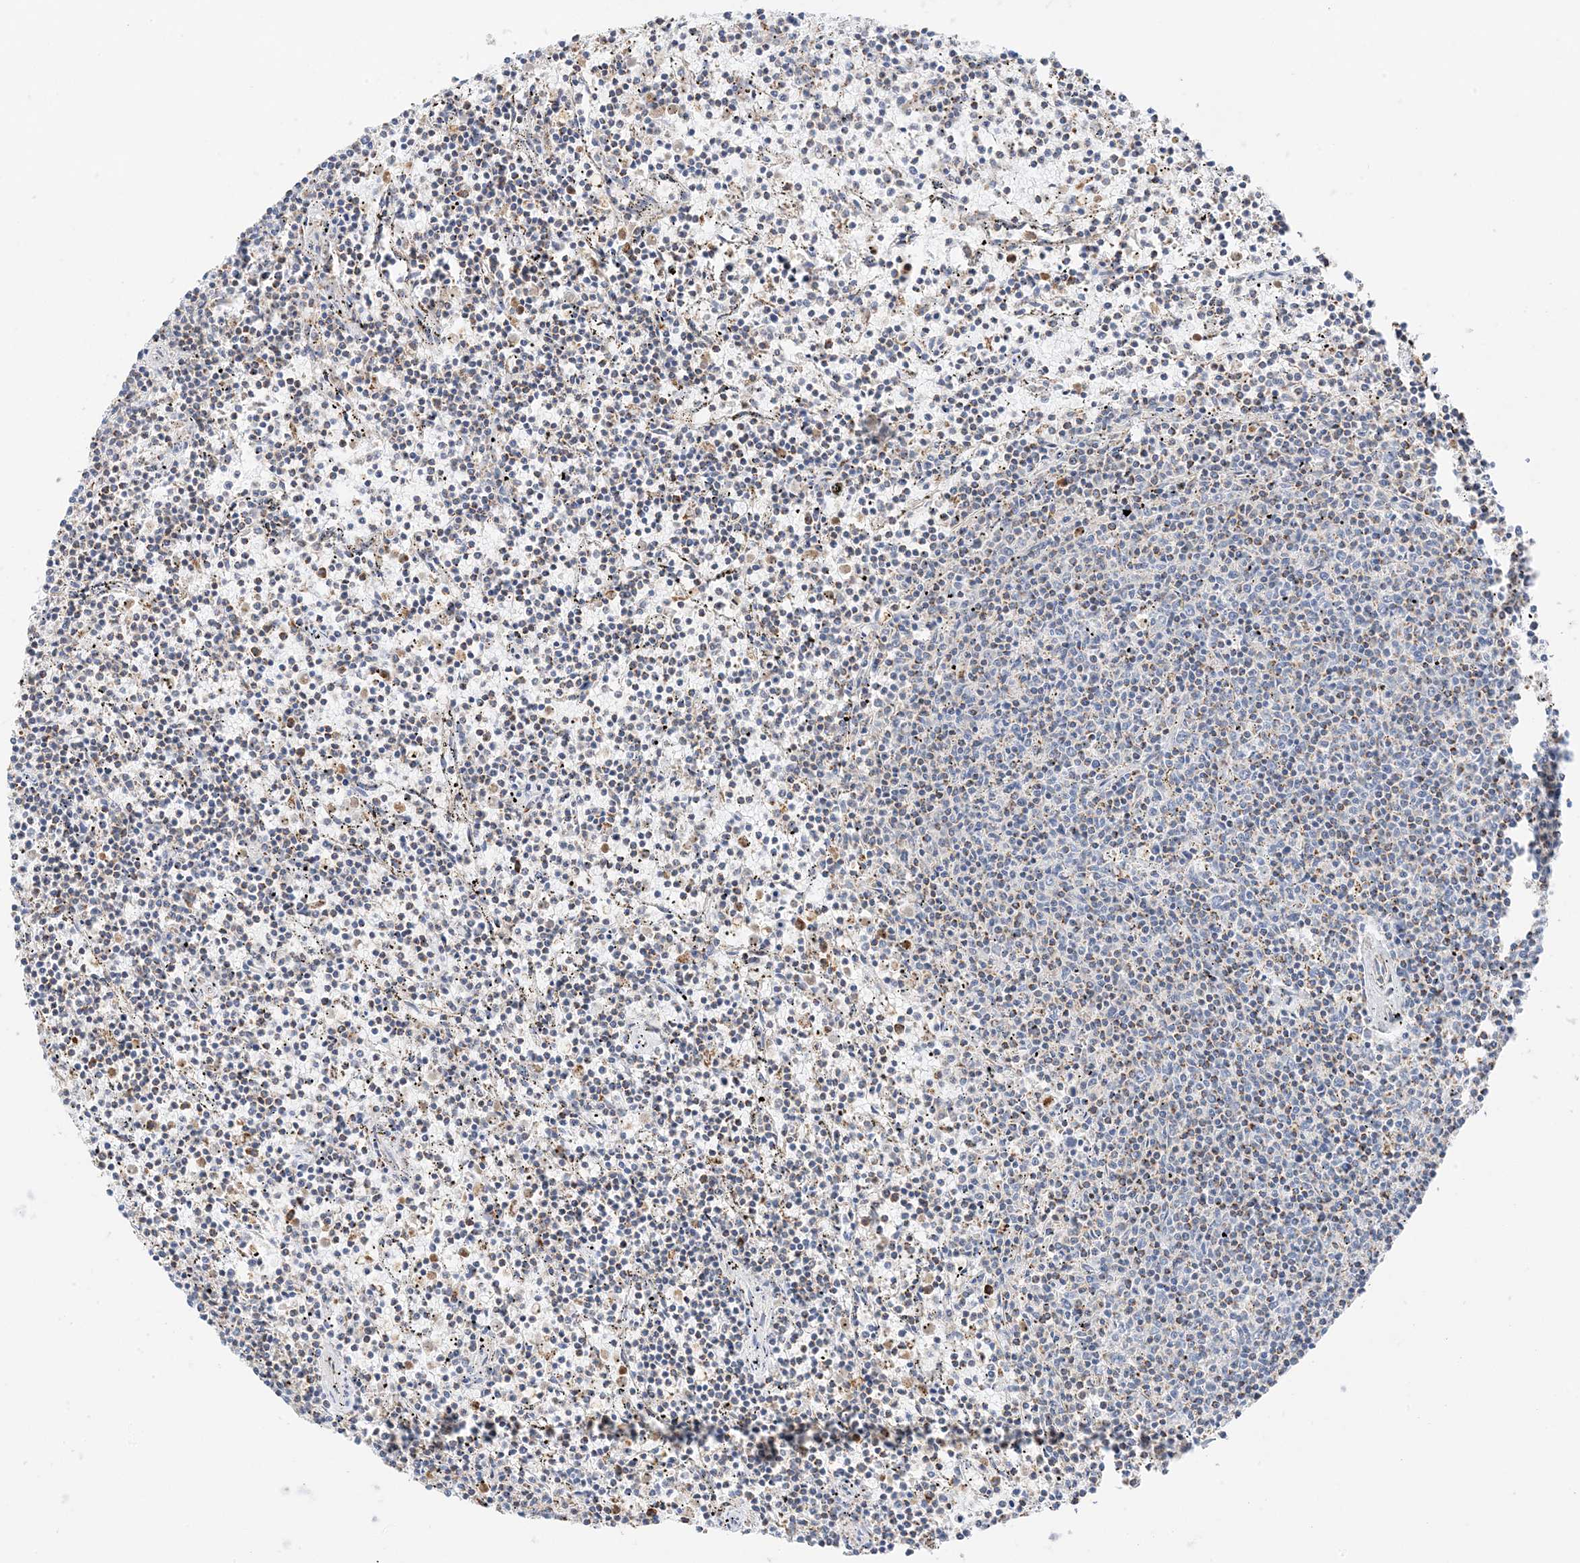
{"staining": {"intensity": "moderate", "quantity": "25%-75%", "location": "cytoplasmic/membranous"}, "tissue": "lymphoma", "cell_type": "Tumor cells", "image_type": "cancer", "snomed": [{"axis": "morphology", "description": "Malignant lymphoma, non-Hodgkin's type, Low grade"}, {"axis": "topography", "description": "Spleen"}], "caption": "Malignant lymphoma, non-Hodgkin's type (low-grade) stained for a protein (brown) exhibits moderate cytoplasmic/membranous positive staining in about 25%-75% of tumor cells.", "gene": "CAPN13", "patient": {"sex": "female", "age": 50}}